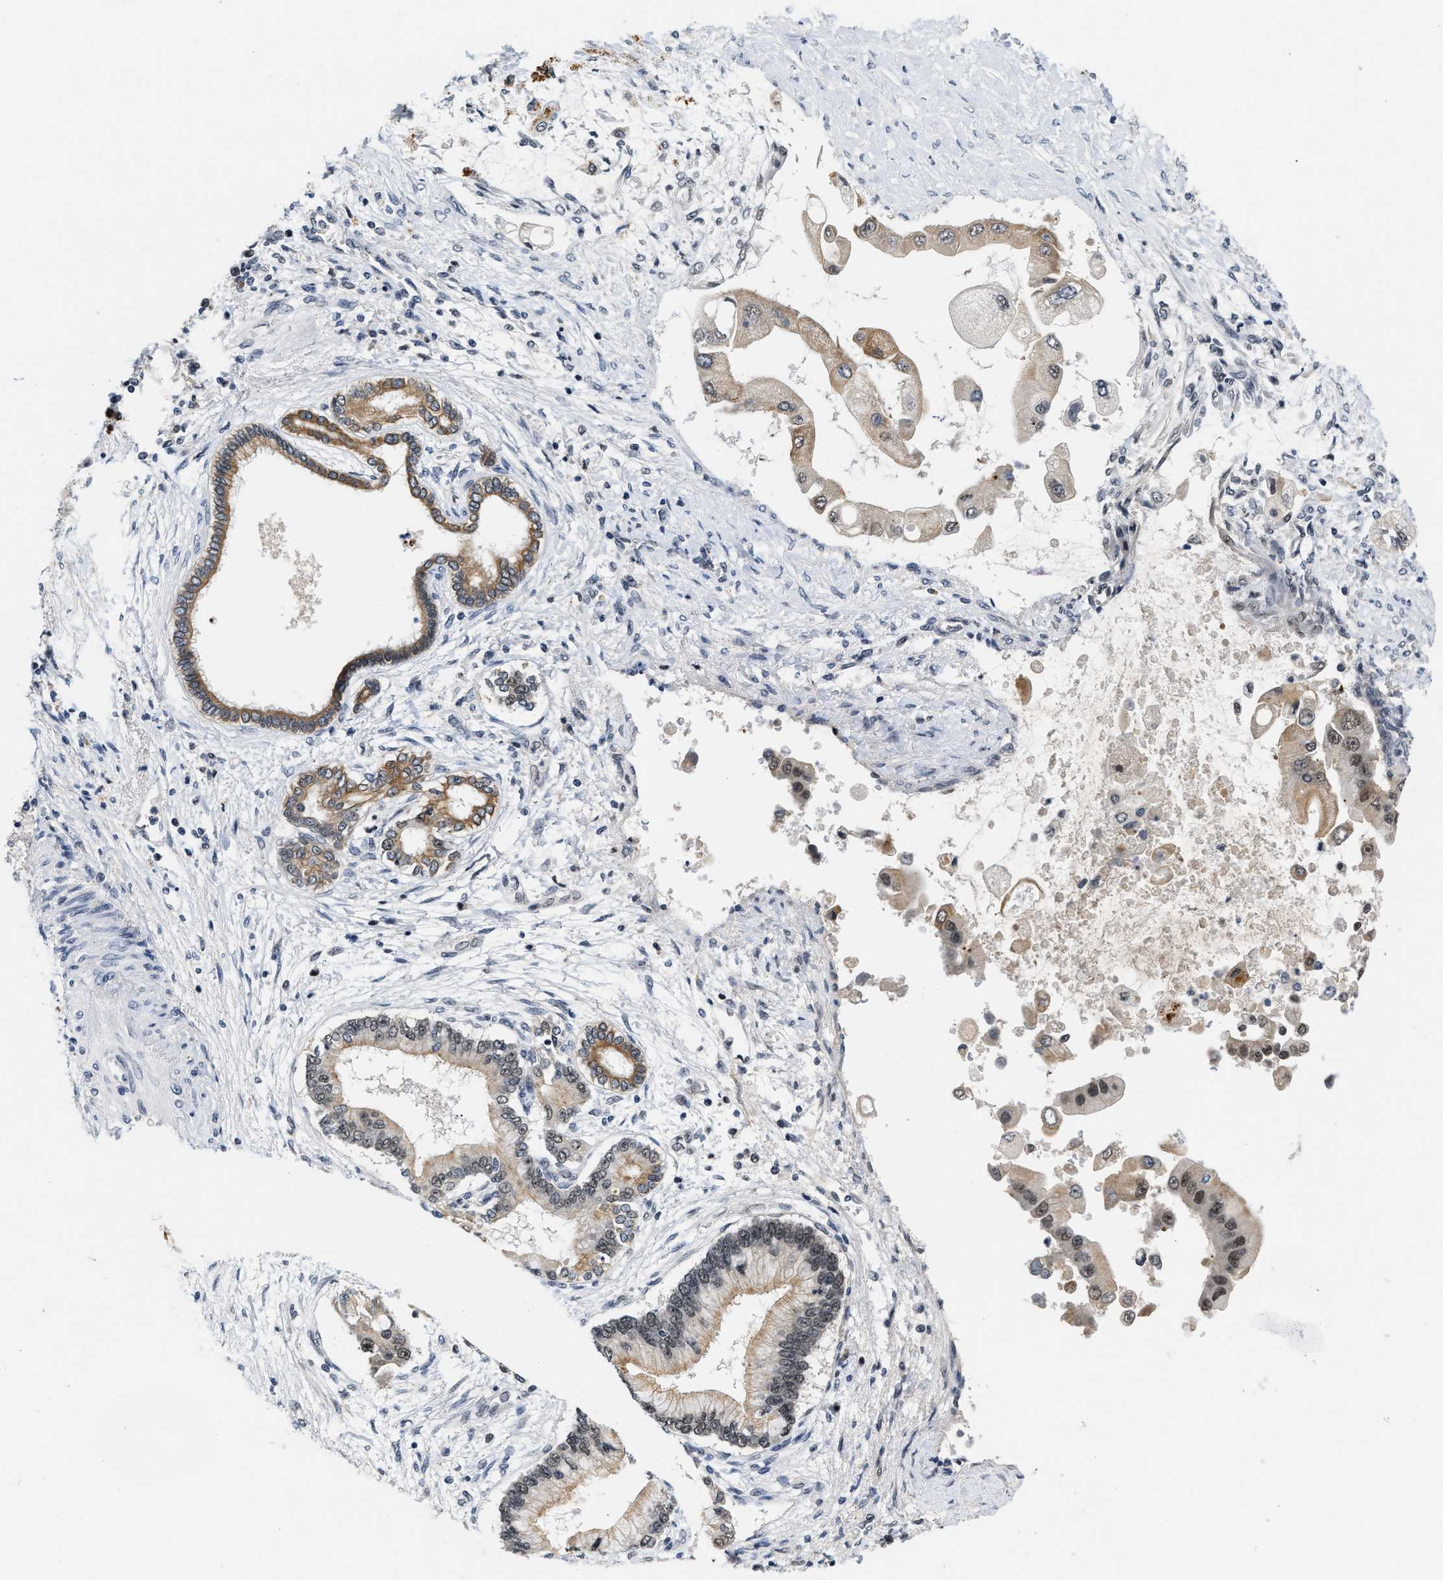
{"staining": {"intensity": "moderate", "quantity": ">75%", "location": "cytoplasmic/membranous,nuclear"}, "tissue": "liver cancer", "cell_type": "Tumor cells", "image_type": "cancer", "snomed": [{"axis": "morphology", "description": "Cholangiocarcinoma"}, {"axis": "topography", "description": "Liver"}], "caption": "This histopathology image displays cholangiocarcinoma (liver) stained with immunohistochemistry (IHC) to label a protein in brown. The cytoplasmic/membranous and nuclear of tumor cells show moderate positivity for the protein. Nuclei are counter-stained blue.", "gene": "INIP", "patient": {"sex": "male", "age": 50}}